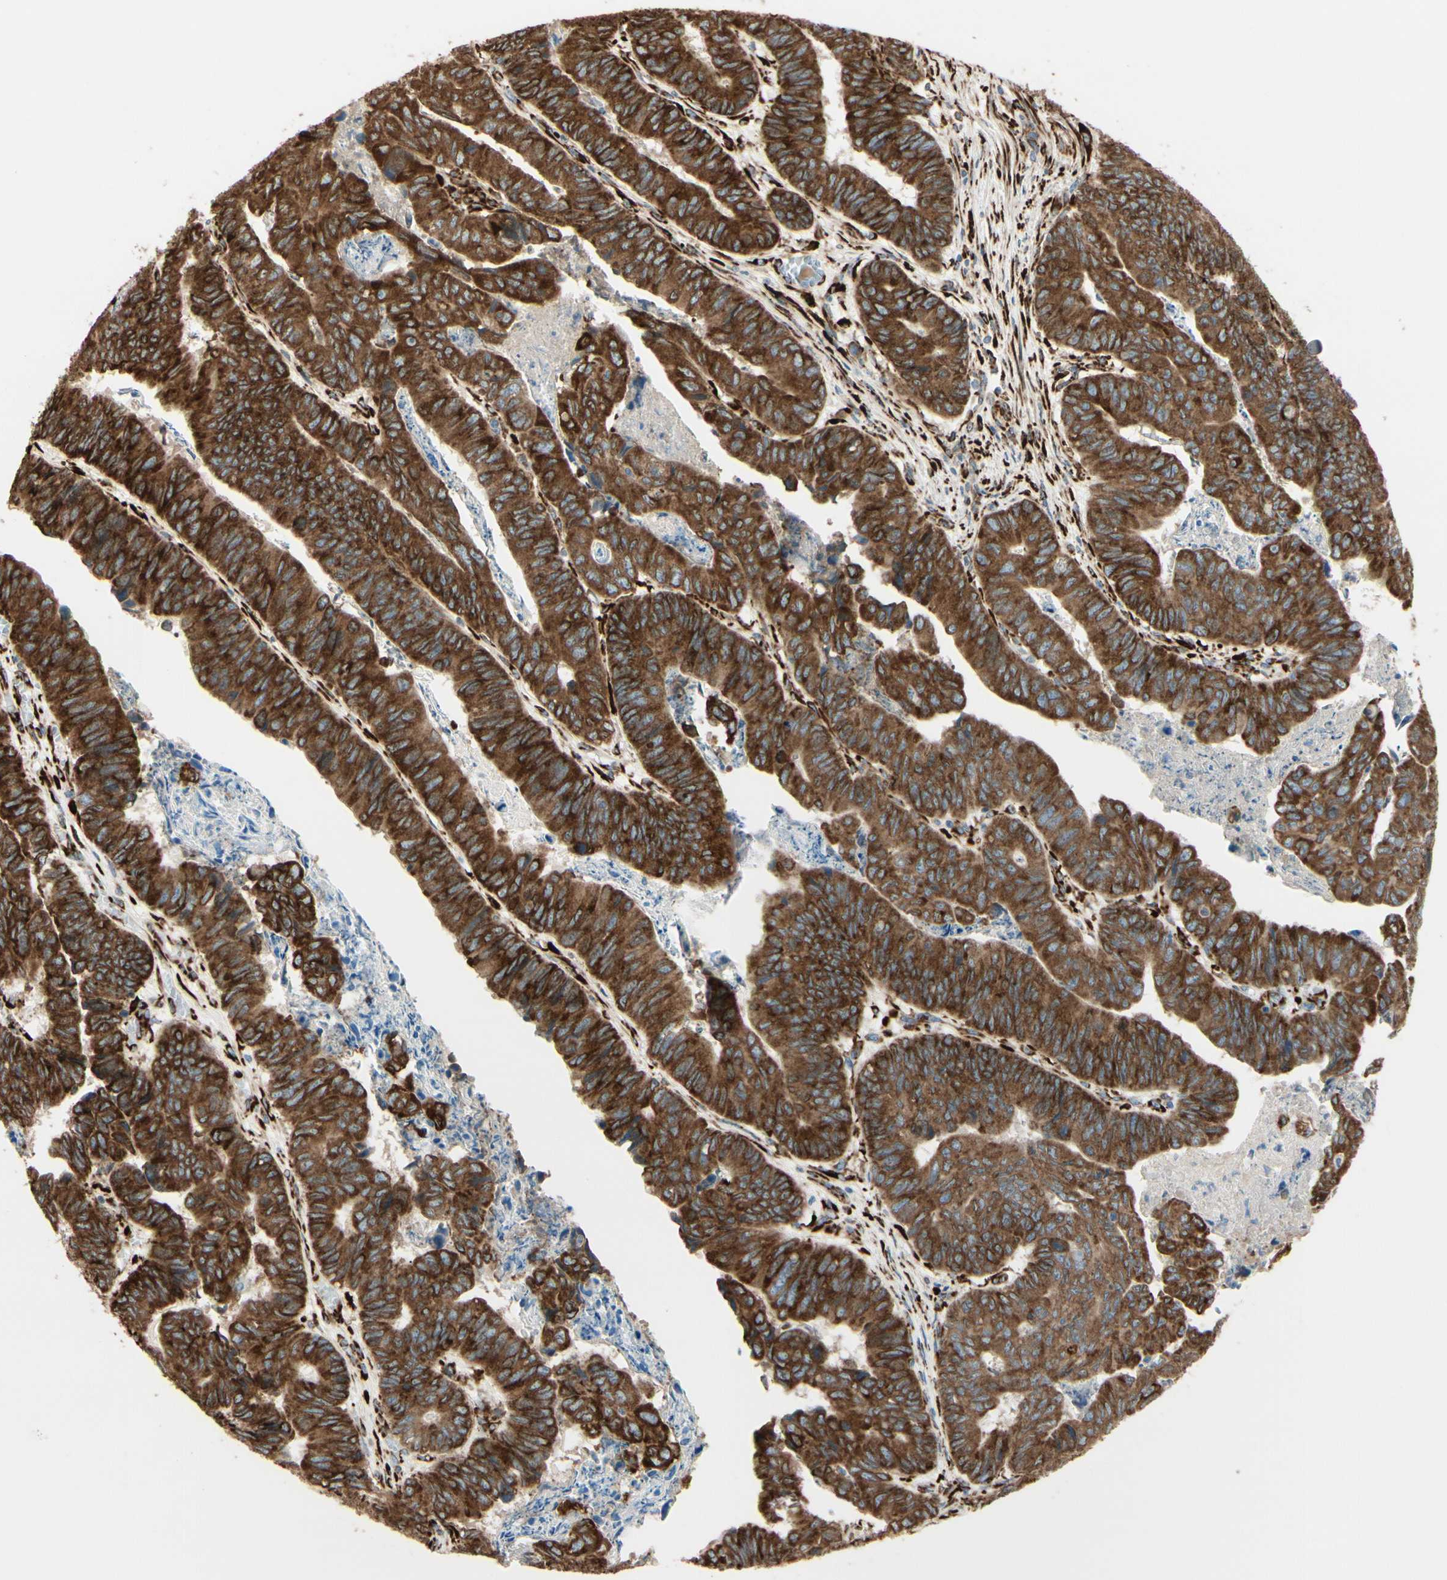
{"staining": {"intensity": "strong", "quantity": ">75%", "location": "cytoplasmic/membranous"}, "tissue": "stomach cancer", "cell_type": "Tumor cells", "image_type": "cancer", "snomed": [{"axis": "morphology", "description": "Adenocarcinoma, NOS"}, {"axis": "topography", "description": "Stomach, lower"}], "caption": "Brown immunohistochemical staining in adenocarcinoma (stomach) shows strong cytoplasmic/membranous expression in approximately >75% of tumor cells.", "gene": "RRBP1", "patient": {"sex": "male", "age": 77}}